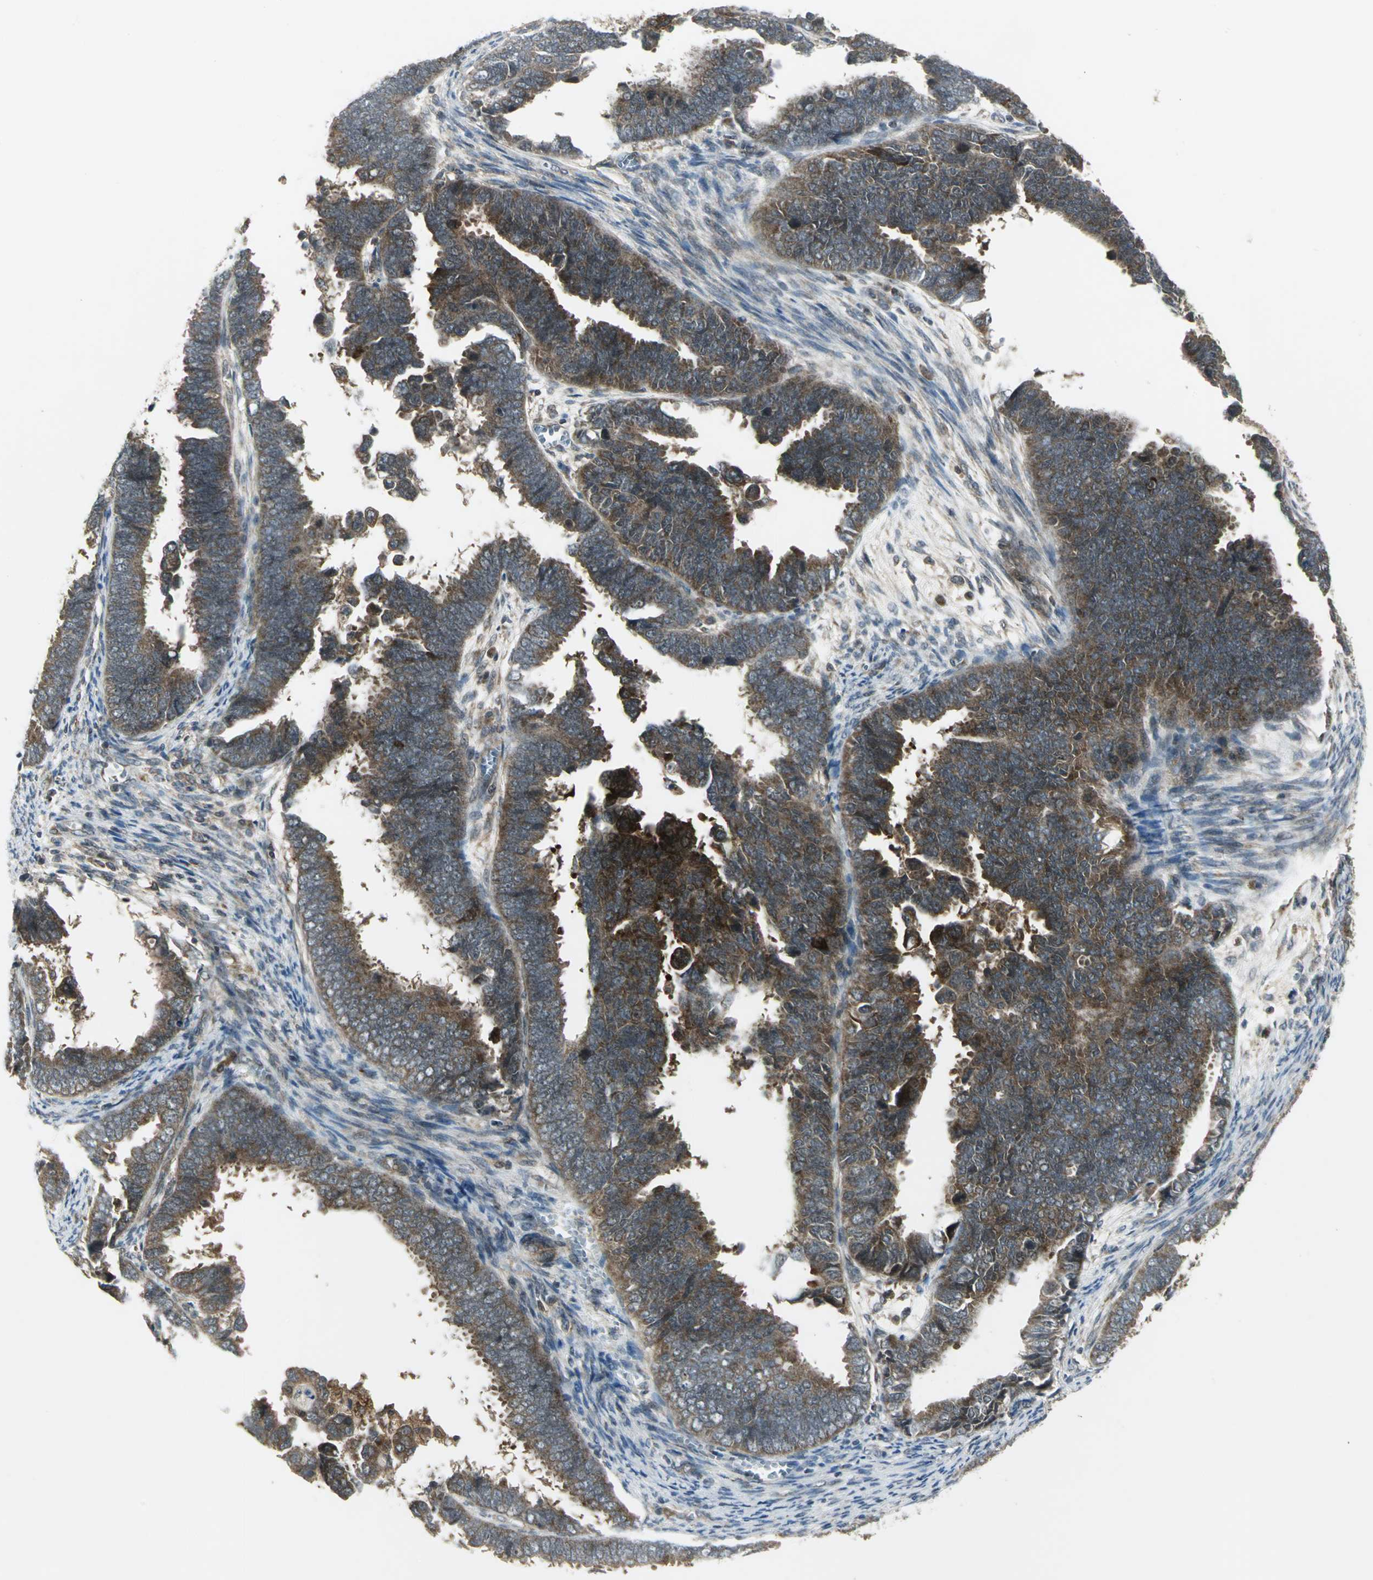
{"staining": {"intensity": "moderate", "quantity": ">75%", "location": "cytoplasmic/membranous"}, "tissue": "endometrial cancer", "cell_type": "Tumor cells", "image_type": "cancer", "snomed": [{"axis": "morphology", "description": "Adenocarcinoma, NOS"}, {"axis": "topography", "description": "Endometrium"}], "caption": "Immunohistochemical staining of endometrial cancer exhibits medium levels of moderate cytoplasmic/membranous protein positivity in approximately >75% of tumor cells. The staining is performed using DAB brown chromogen to label protein expression. The nuclei are counter-stained blue using hematoxylin.", "gene": "MAPK8IP3", "patient": {"sex": "female", "age": 75}}